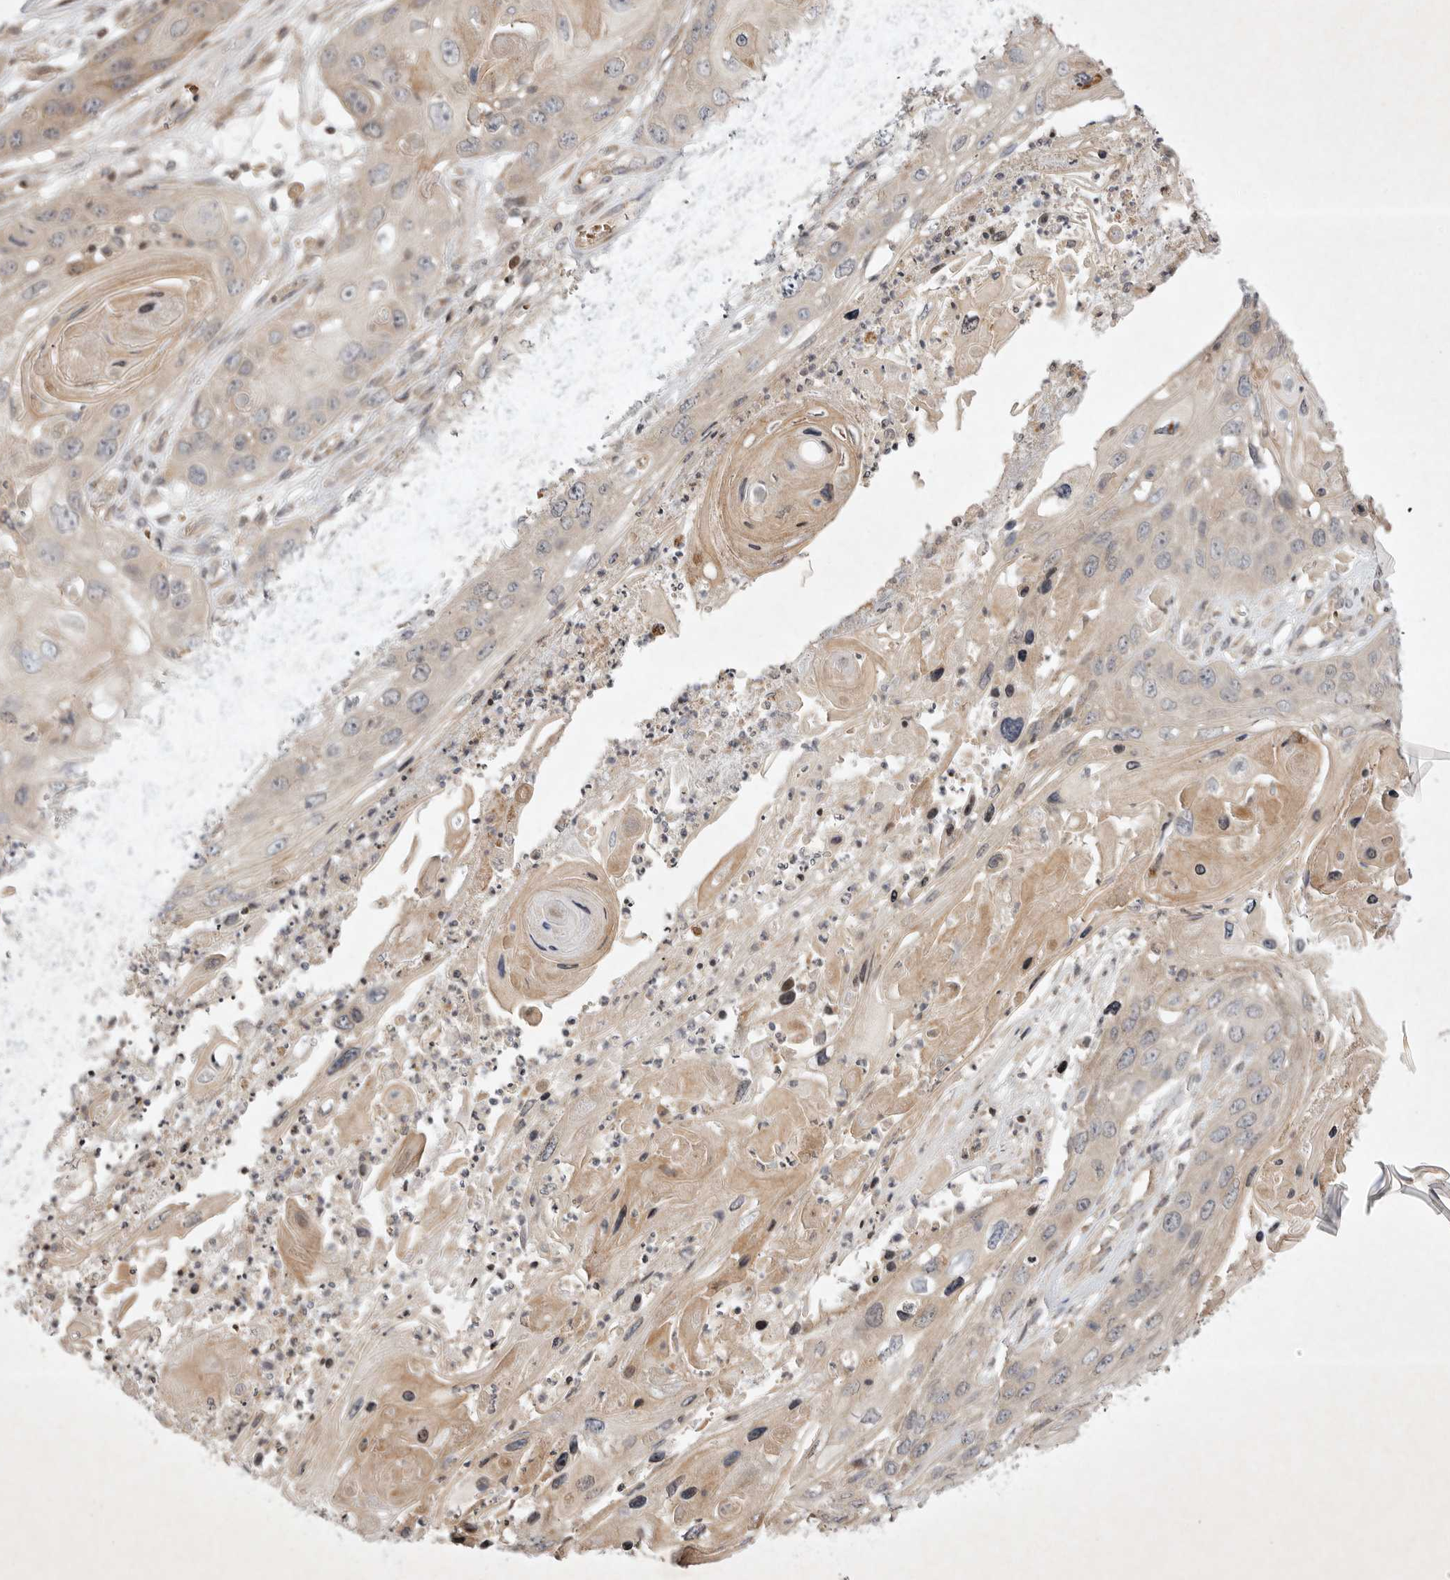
{"staining": {"intensity": "weak", "quantity": ">75%", "location": "cytoplasmic/membranous"}, "tissue": "skin cancer", "cell_type": "Tumor cells", "image_type": "cancer", "snomed": [{"axis": "morphology", "description": "Squamous cell carcinoma, NOS"}, {"axis": "topography", "description": "Skin"}], "caption": "Immunohistochemistry staining of skin cancer, which reveals low levels of weak cytoplasmic/membranous expression in approximately >75% of tumor cells indicating weak cytoplasmic/membranous protein expression. The staining was performed using DAB (brown) for protein detection and nuclei were counterstained in hematoxylin (blue).", "gene": "EIF2AK1", "patient": {"sex": "male", "age": 55}}